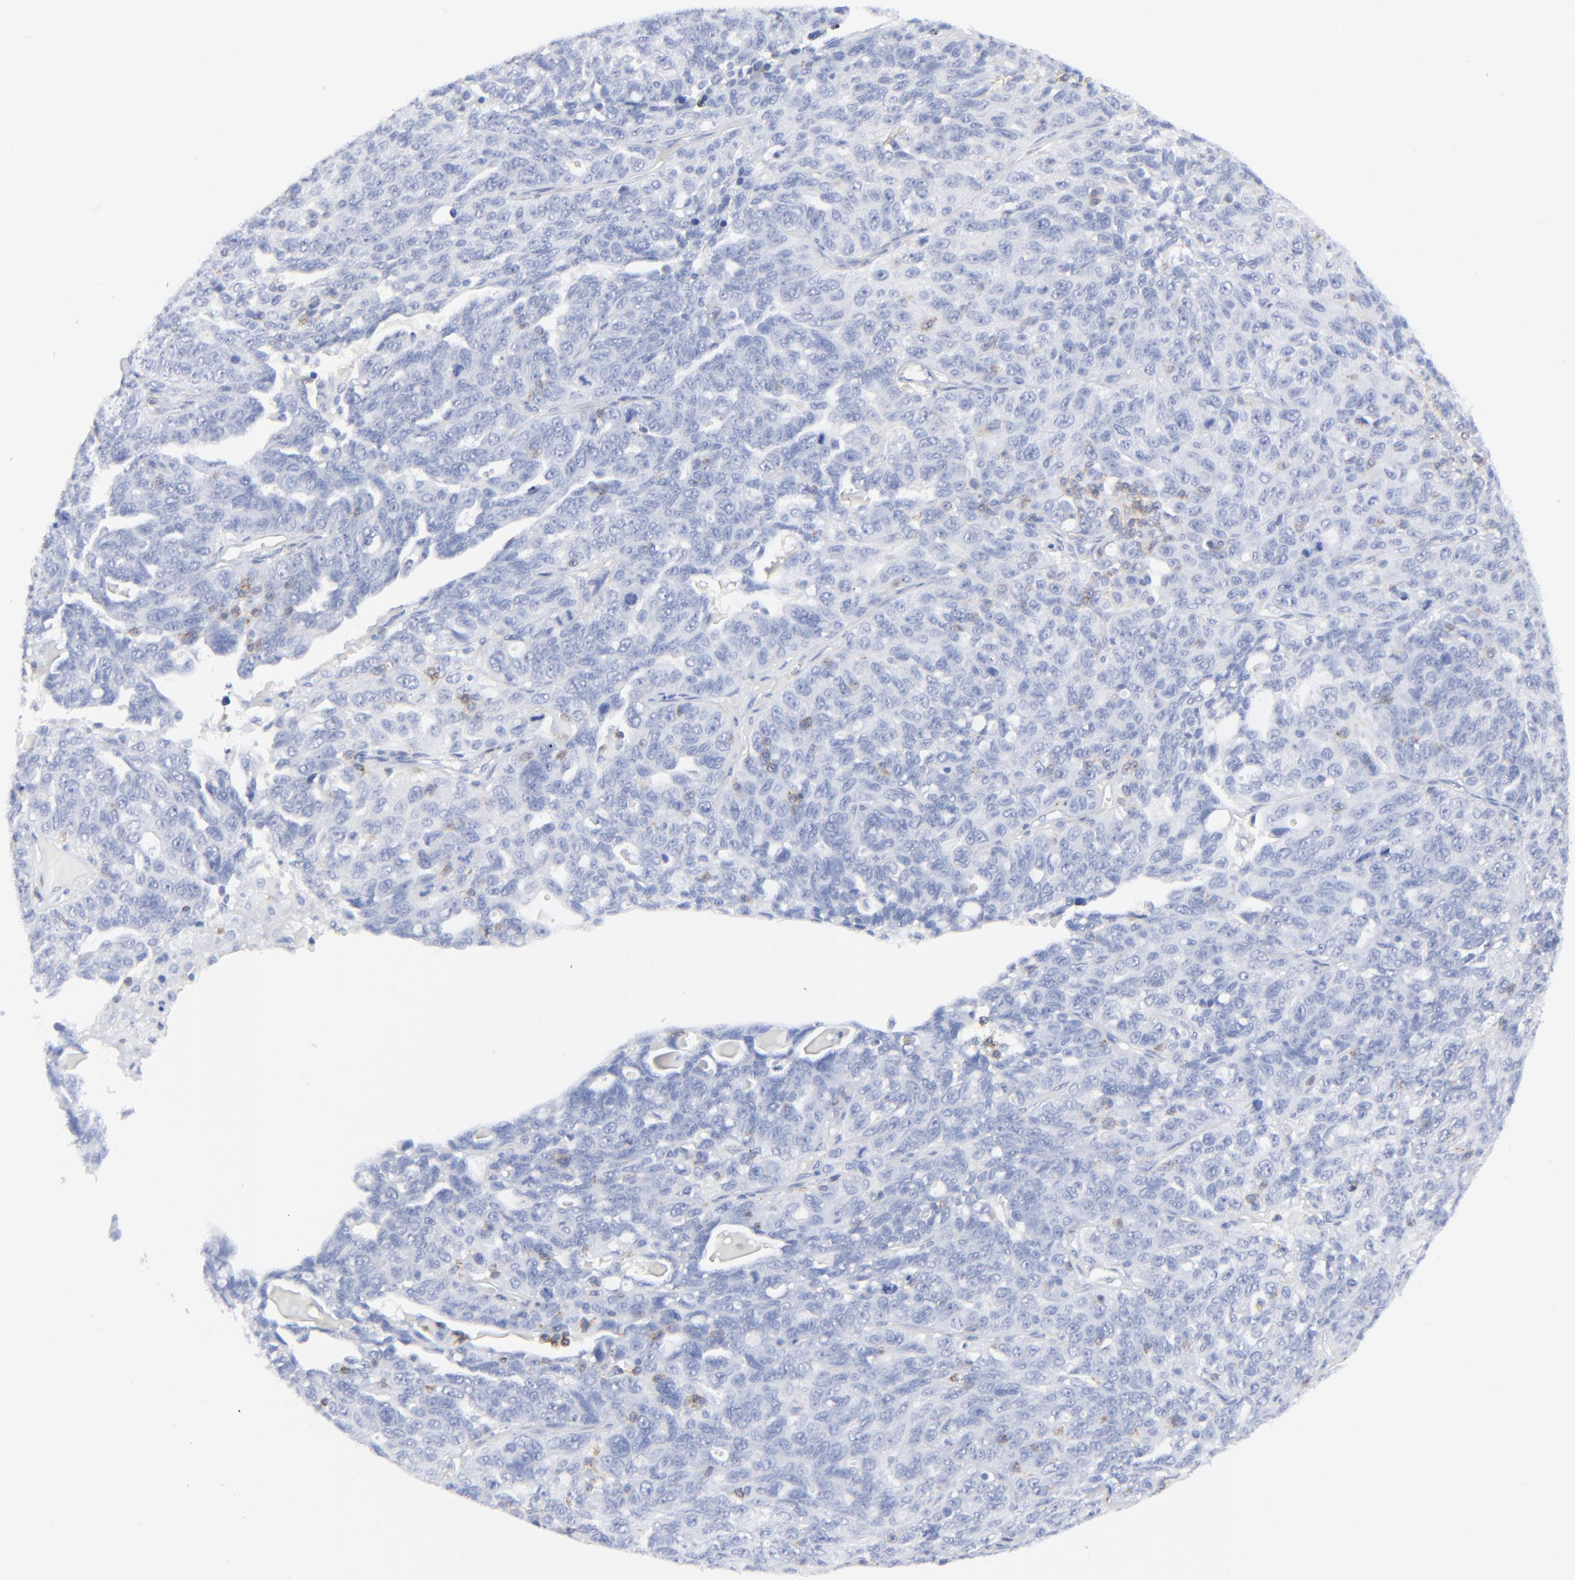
{"staining": {"intensity": "negative", "quantity": "none", "location": "none"}, "tissue": "ovarian cancer", "cell_type": "Tumor cells", "image_type": "cancer", "snomed": [{"axis": "morphology", "description": "Cystadenocarcinoma, serous, NOS"}, {"axis": "topography", "description": "Ovary"}], "caption": "This is a histopathology image of immunohistochemistry (IHC) staining of ovarian cancer (serous cystadenocarcinoma), which shows no positivity in tumor cells. (Brightfield microscopy of DAB immunohistochemistry at high magnification).", "gene": "LCK", "patient": {"sex": "female", "age": 71}}